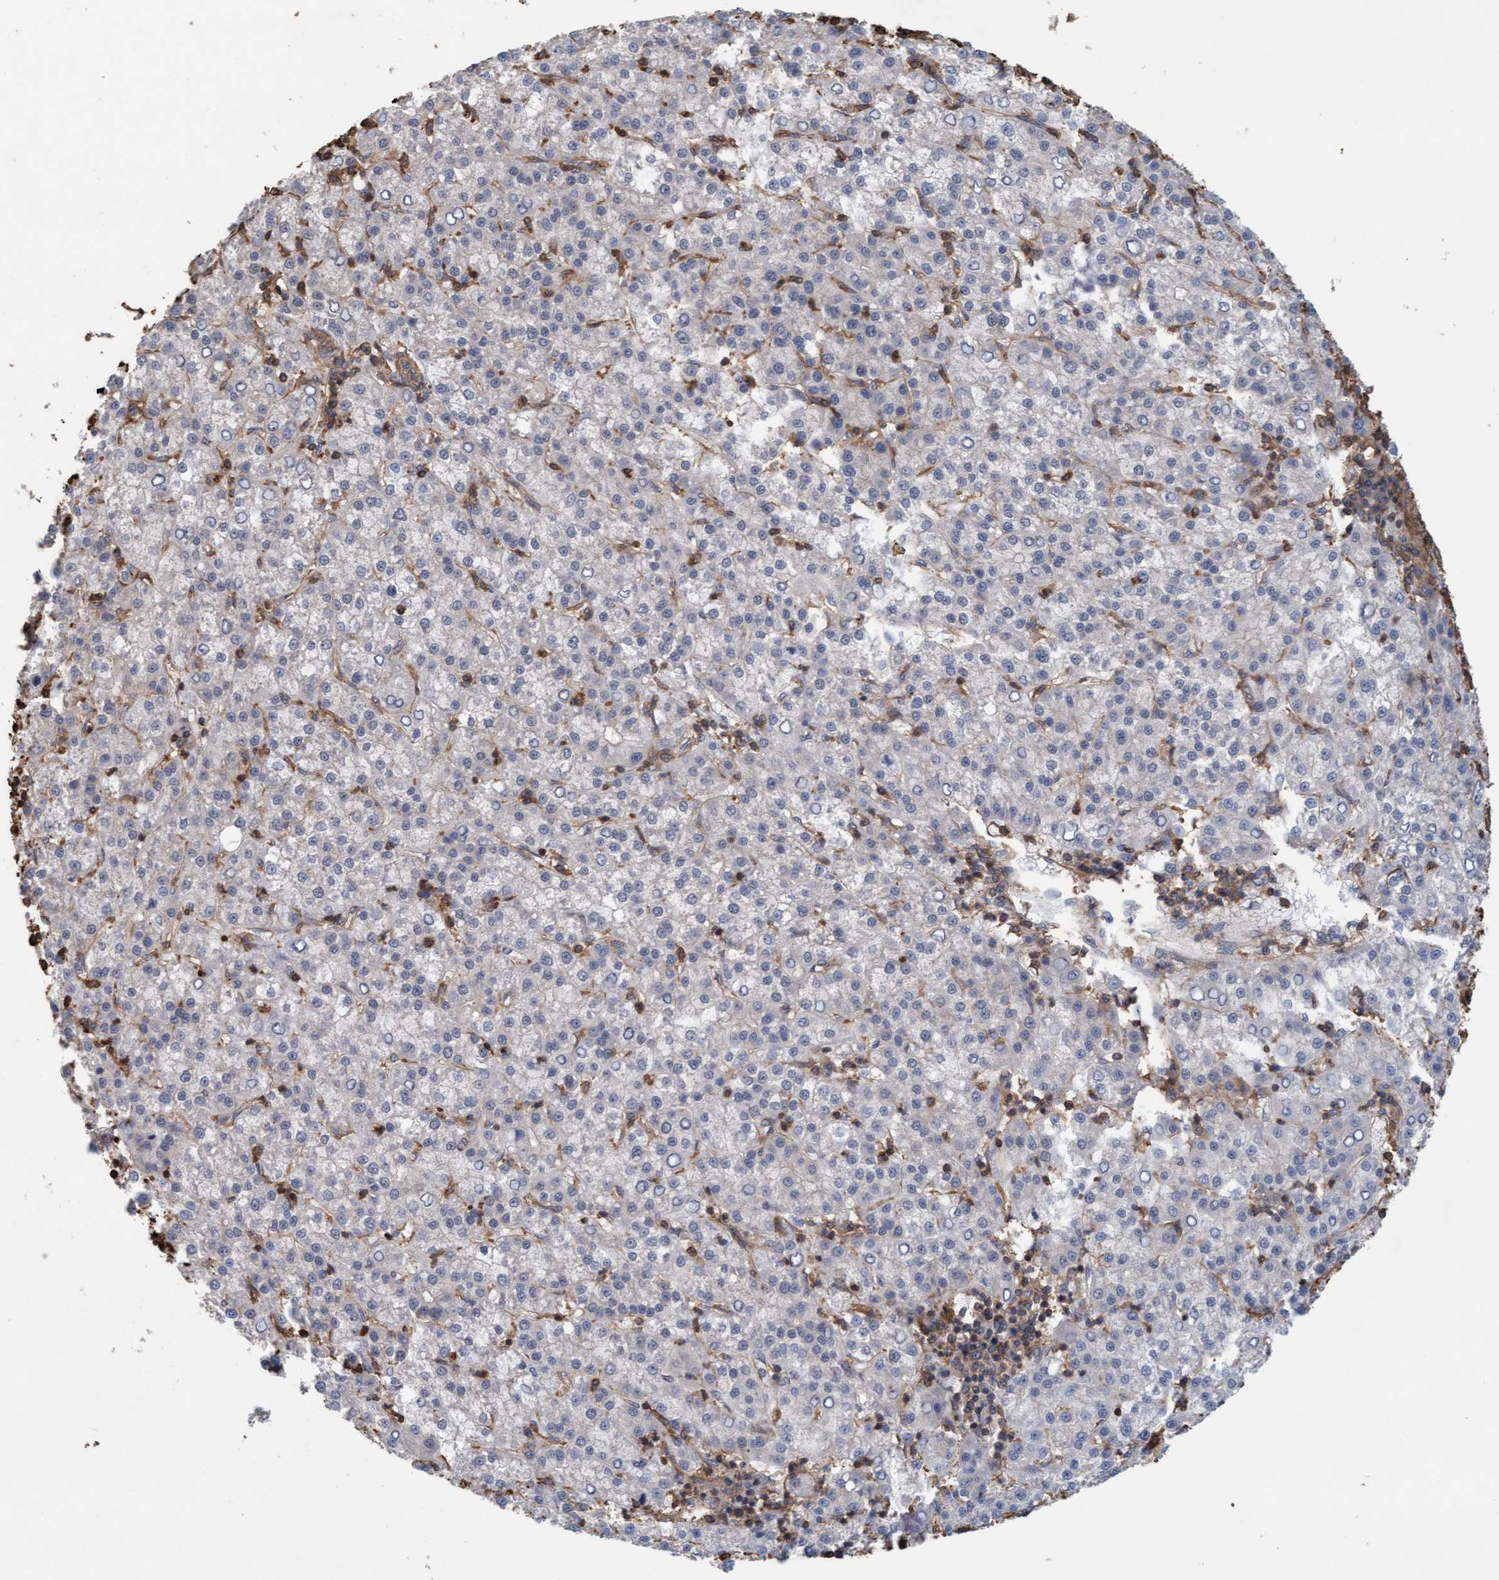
{"staining": {"intensity": "negative", "quantity": "none", "location": "none"}, "tissue": "liver cancer", "cell_type": "Tumor cells", "image_type": "cancer", "snomed": [{"axis": "morphology", "description": "Carcinoma, Hepatocellular, NOS"}, {"axis": "topography", "description": "Liver"}], "caption": "This is an immunohistochemistry (IHC) photomicrograph of liver hepatocellular carcinoma. There is no staining in tumor cells.", "gene": "FXR2", "patient": {"sex": "female", "age": 58}}